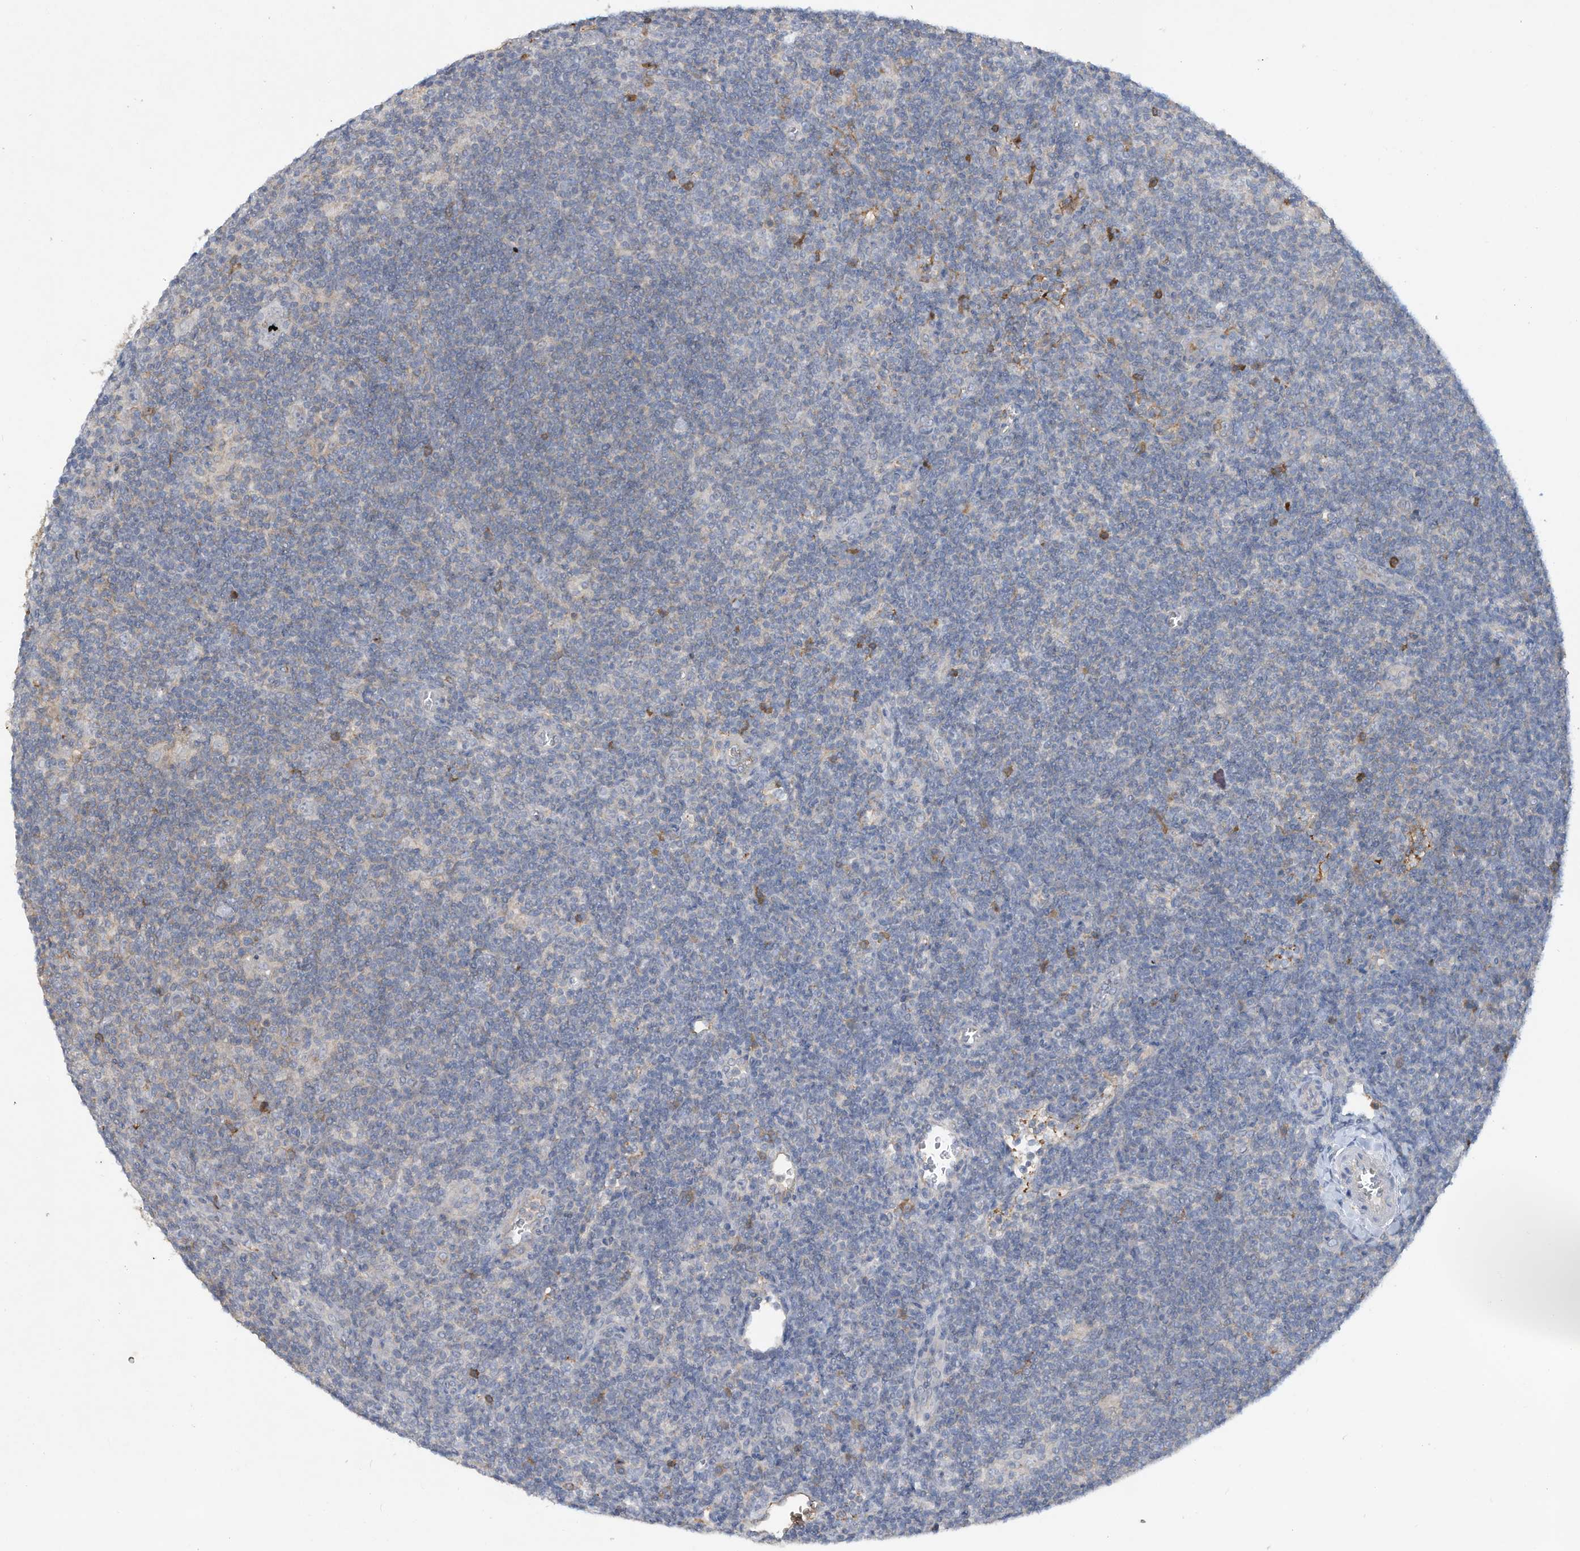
{"staining": {"intensity": "negative", "quantity": "none", "location": "none"}, "tissue": "lymphoma", "cell_type": "Tumor cells", "image_type": "cancer", "snomed": [{"axis": "morphology", "description": "Hodgkin's disease, NOS"}, {"axis": "topography", "description": "Lymph node"}], "caption": "Protein analysis of lymphoma shows no significant positivity in tumor cells.", "gene": "HAS3", "patient": {"sex": "female", "age": 57}}